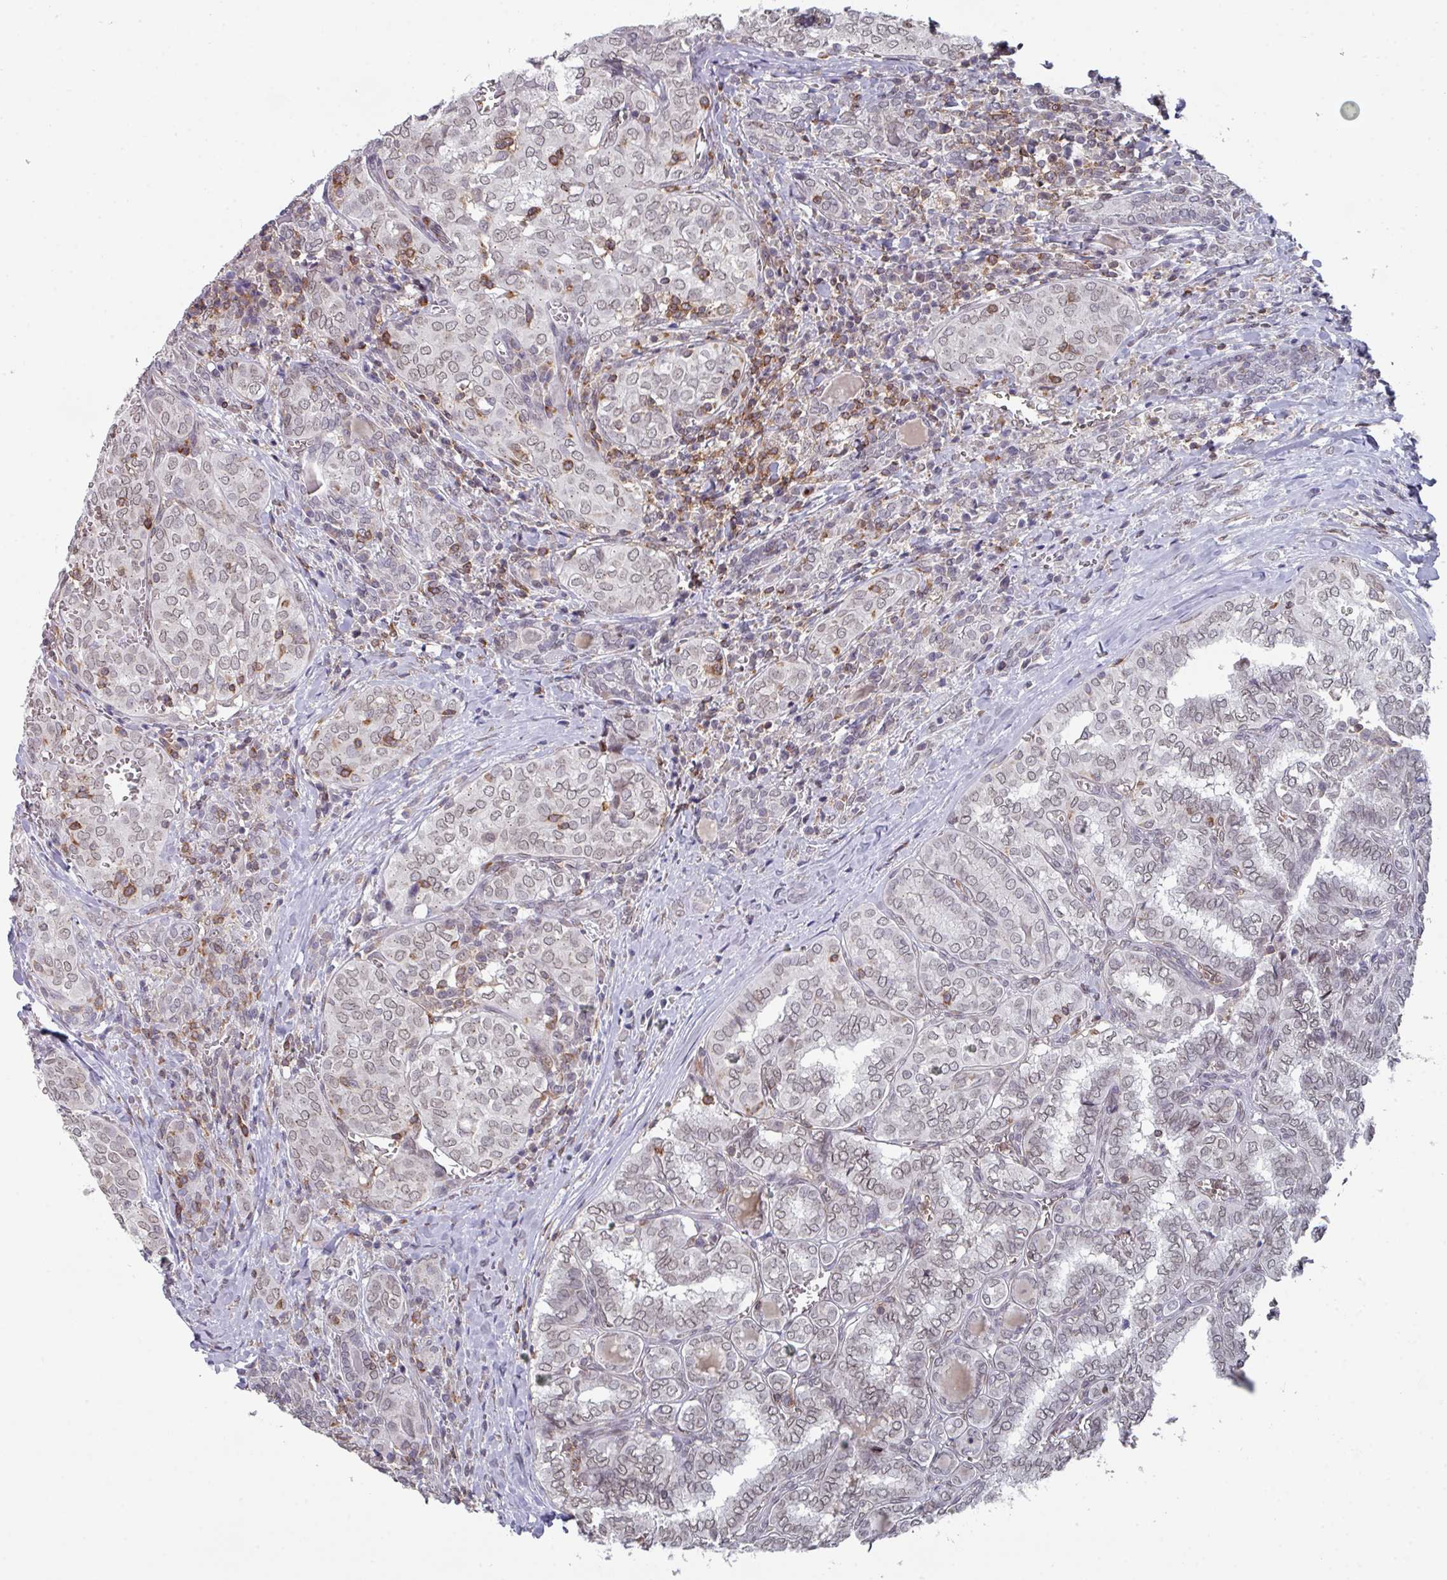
{"staining": {"intensity": "weak", "quantity": ">75%", "location": "nuclear"}, "tissue": "thyroid cancer", "cell_type": "Tumor cells", "image_type": "cancer", "snomed": [{"axis": "morphology", "description": "Papillary adenocarcinoma, NOS"}, {"axis": "topography", "description": "Thyroid gland"}], "caption": "Protein staining reveals weak nuclear staining in about >75% of tumor cells in thyroid papillary adenocarcinoma. (DAB IHC with brightfield microscopy, high magnification).", "gene": "RASAL3", "patient": {"sex": "female", "age": 30}}